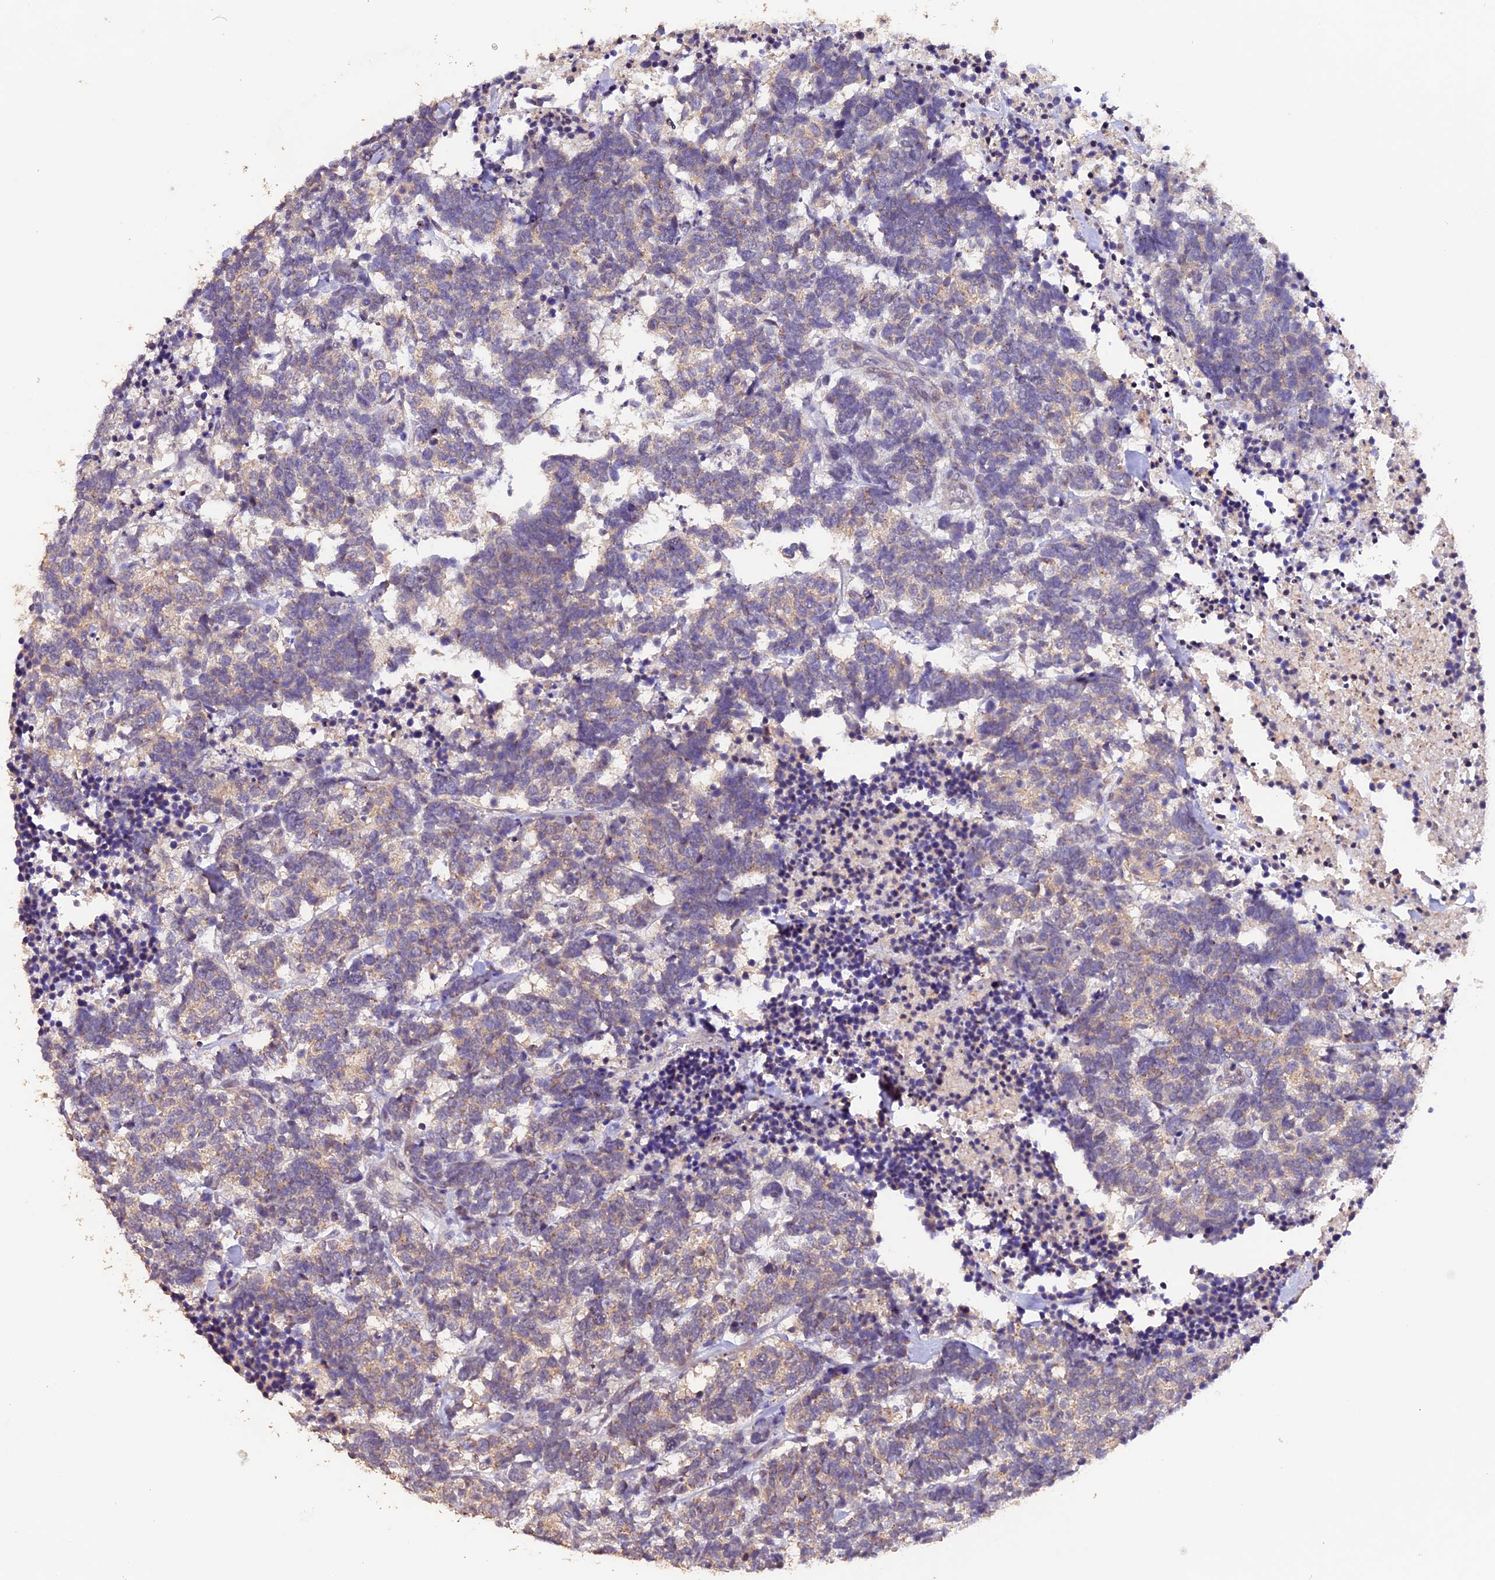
{"staining": {"intensity": "negative", "quantity": "none", "location": "none"}, "tissue": "carcinoid", "cell_type": "Tumor cells", "image_type": "cancer", "snomed": [{"axis": "morphology", "description": "Carcinoma, NOS"}, {"axis": "morphology", "description": "Carcinoid, malignant, NOS"}, {"axis": "topography", "description": "Urinary bladder"}], "caption": "Malignant carcinoid was stained to show a protein in brown. There is no significant positivity in tumor cells. (Stains: DAB (3,3'-diaminobenzidine) IHC with hematoxylin counter stain, Microscopy: brightfield microscopy at high magnification).", "gene": "GNB5", "patient": {"sex": "male", "age": 57}}